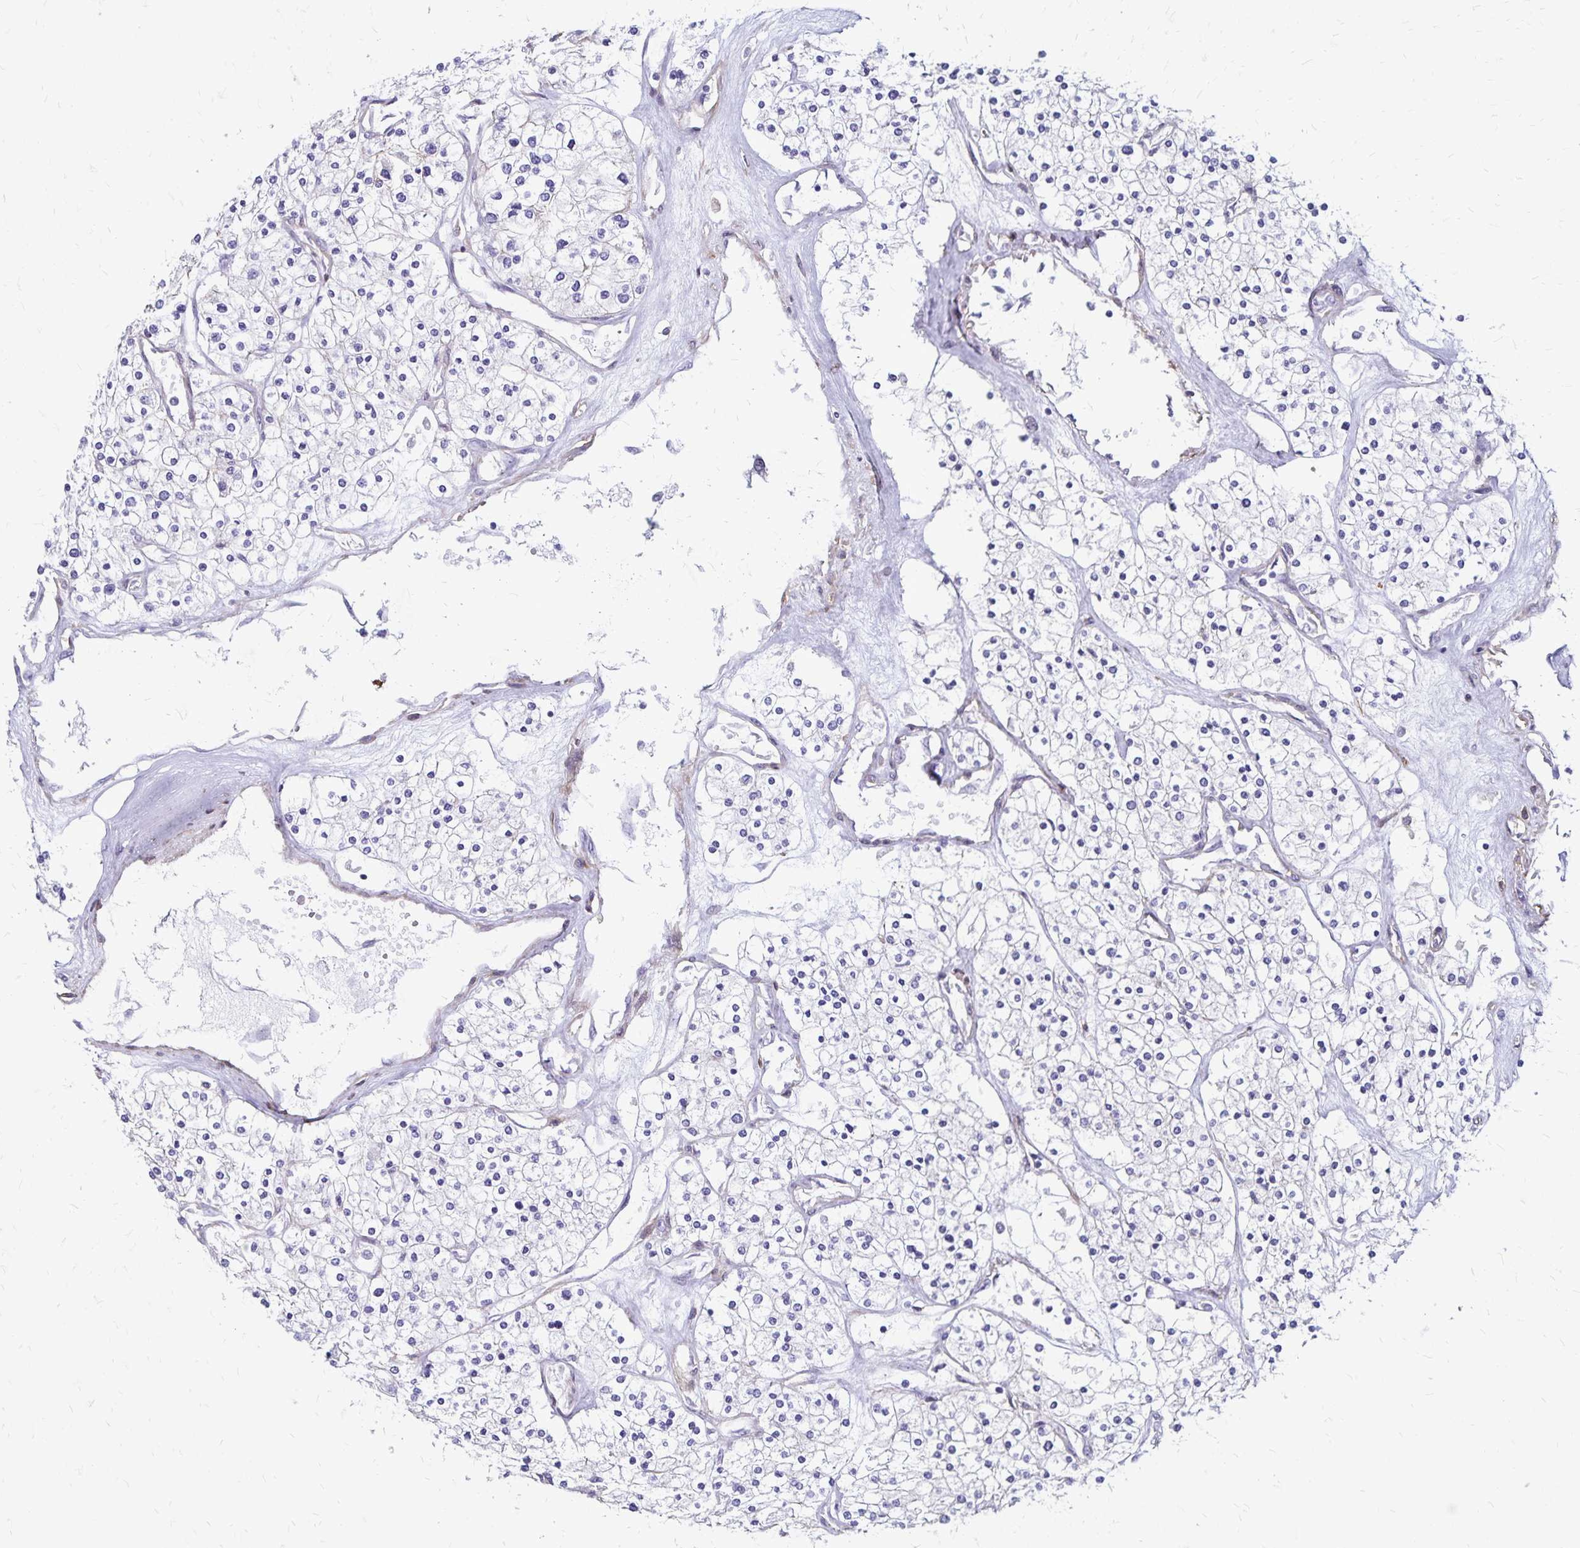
{"staining": {"intensity": "negative", "quantity": "none", "location": "none"}, "tissue": "renal cancer", "cell_type": "Tumor cells", "image_type": "cancer", "snomed": [{"axis": "morphology", "description": "Adenocarcinoma, NOS"}, {"axis": "topography", "description": "Kidney"}], "caption": "Renal adenocarcinoma was stained to show a protein in brown. There is no significant expression in tumor cells.", "gene": "TNS3", "patient": {"sex": "male", "age": 80}}